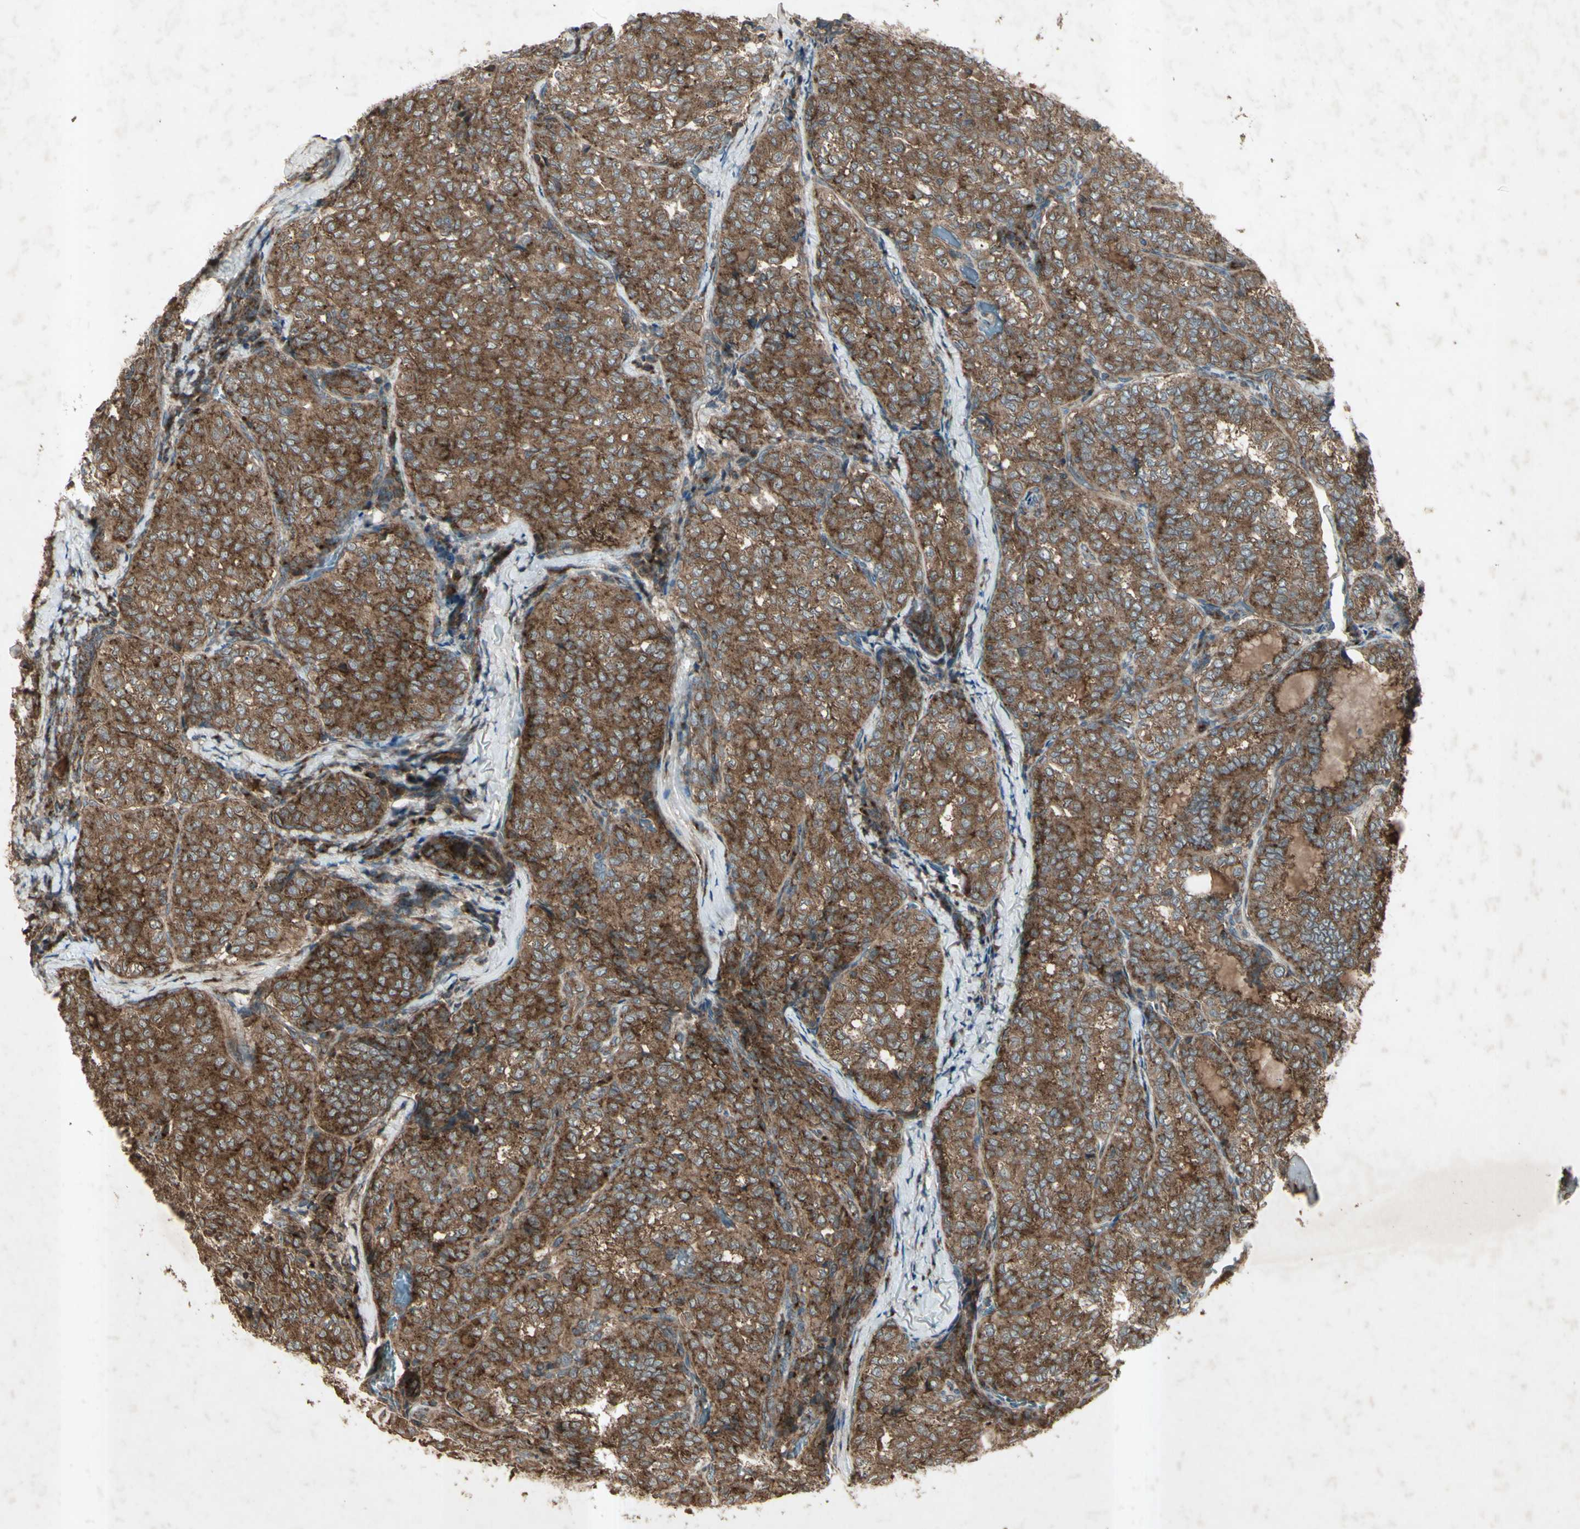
{"staining": {"intensity": "strong", "quantity": ">75%", "location": "cytoplasmic/membranous"}, "tissue": "thyroid cancer", "cell_type": "Tumor cells", "image_type": "cancer", "snomed": [{"axis": "morphology", "description": "Normal tissue, NOS"}, {"axis": "morphology", "description": "Papillary adenocarcinoma, NOS"}, {"axis": "topography", "description": "Thyroid gland"}], "caption": "Strong cytoplasmic/membranous expression for a protein is seen in about >75% of tumor cells of thyroid cancer (papillary adenocarcinoma) using immunohistochemistry (IHC).", "gene": "AP1G1", "patient": {"sex": "female", "age": 30}}